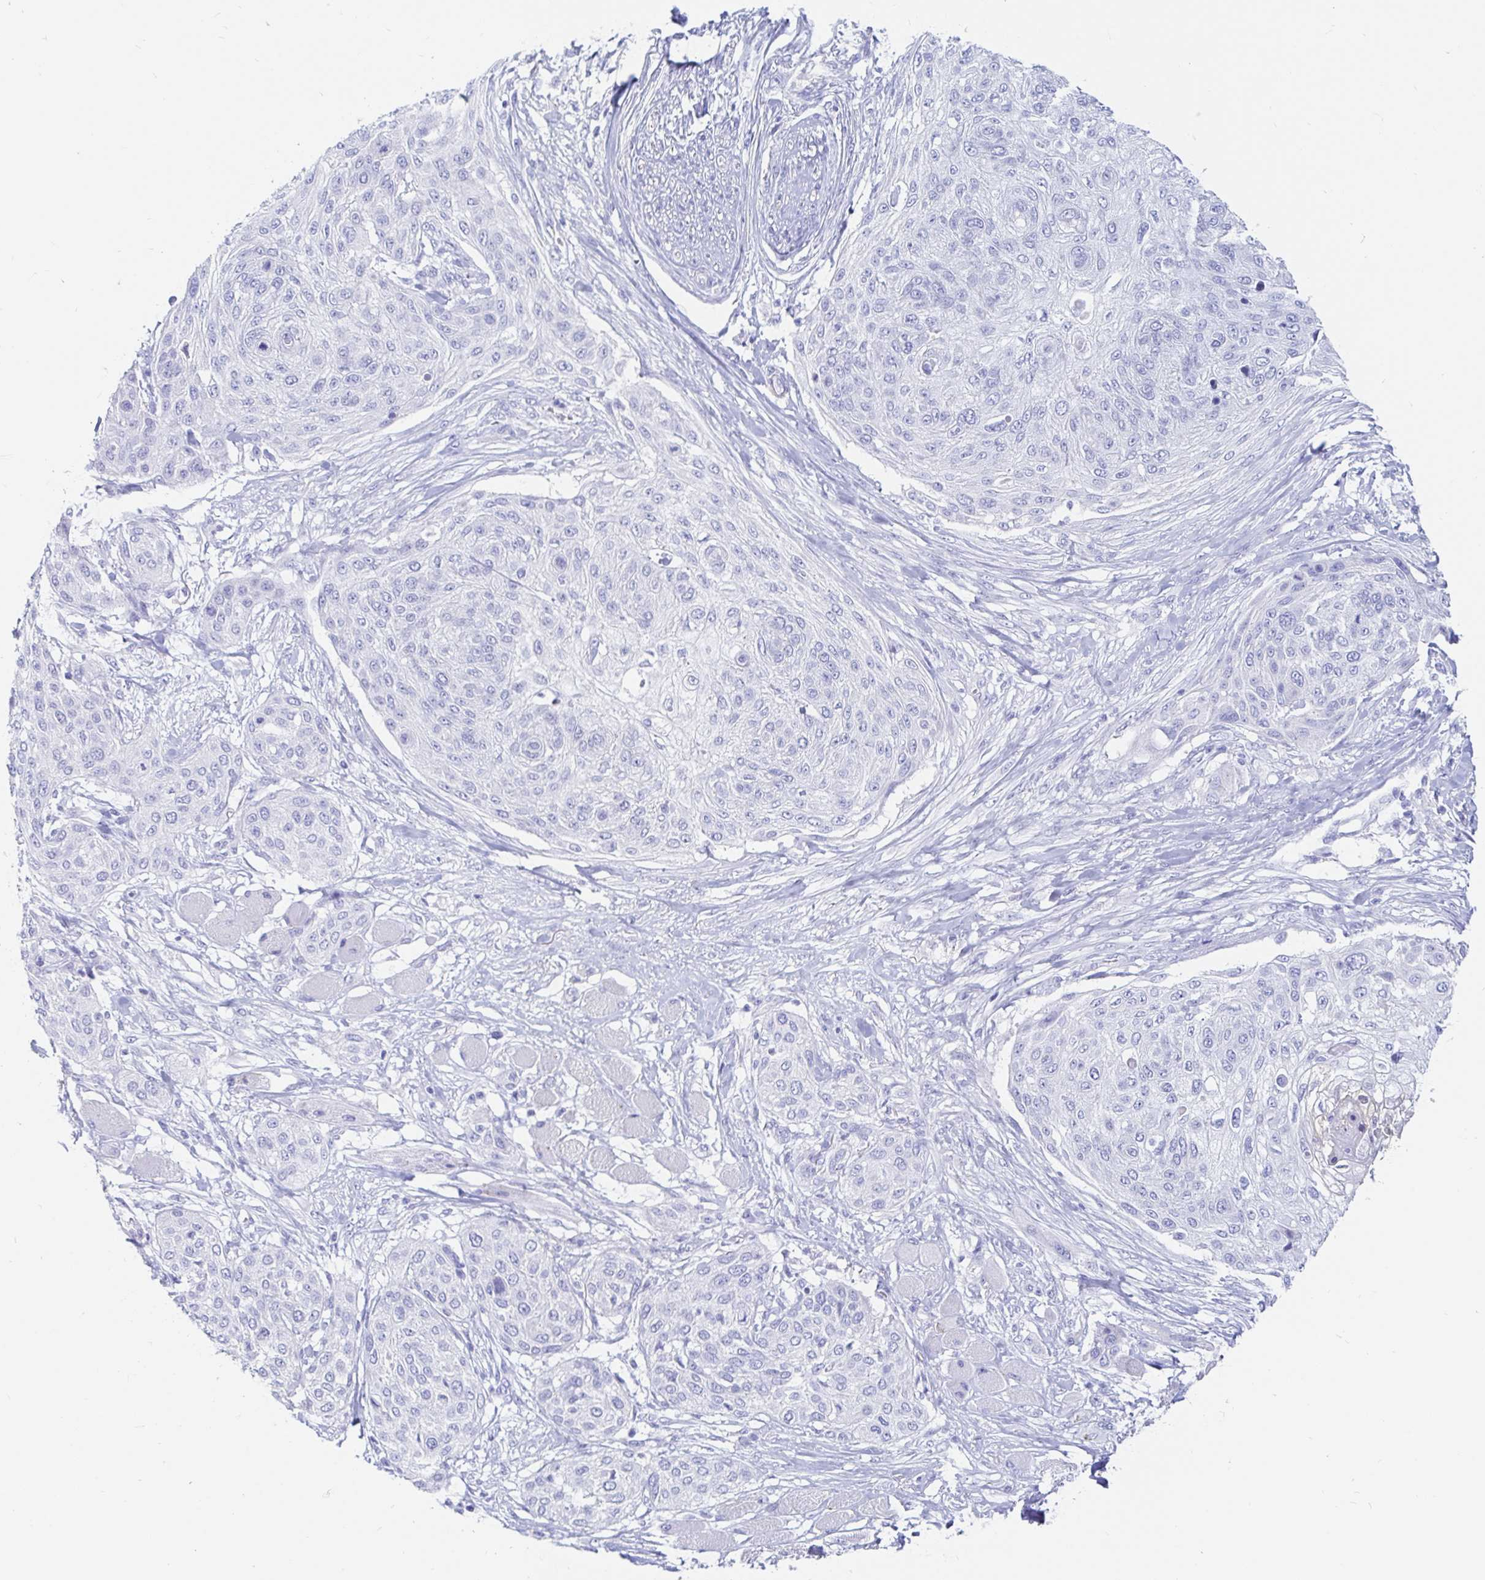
{"staining": {"intensity": "negative", "quantity": "none", "location": "none"}, "tissue": "skin cancer", "cell_type": "Tumor cells", "image_type": "cancer", "snomed": [{"axis": "morphology", "description": "Squamous cell carcinoma, NOS"}, {"axis": "topography", "description": "Skin"}], "caption": "Tumor cells are negative for protein expression in human skin cancer.", "gene": "PPP1R1B", "patient": {"sex": "female", "age": 87}}